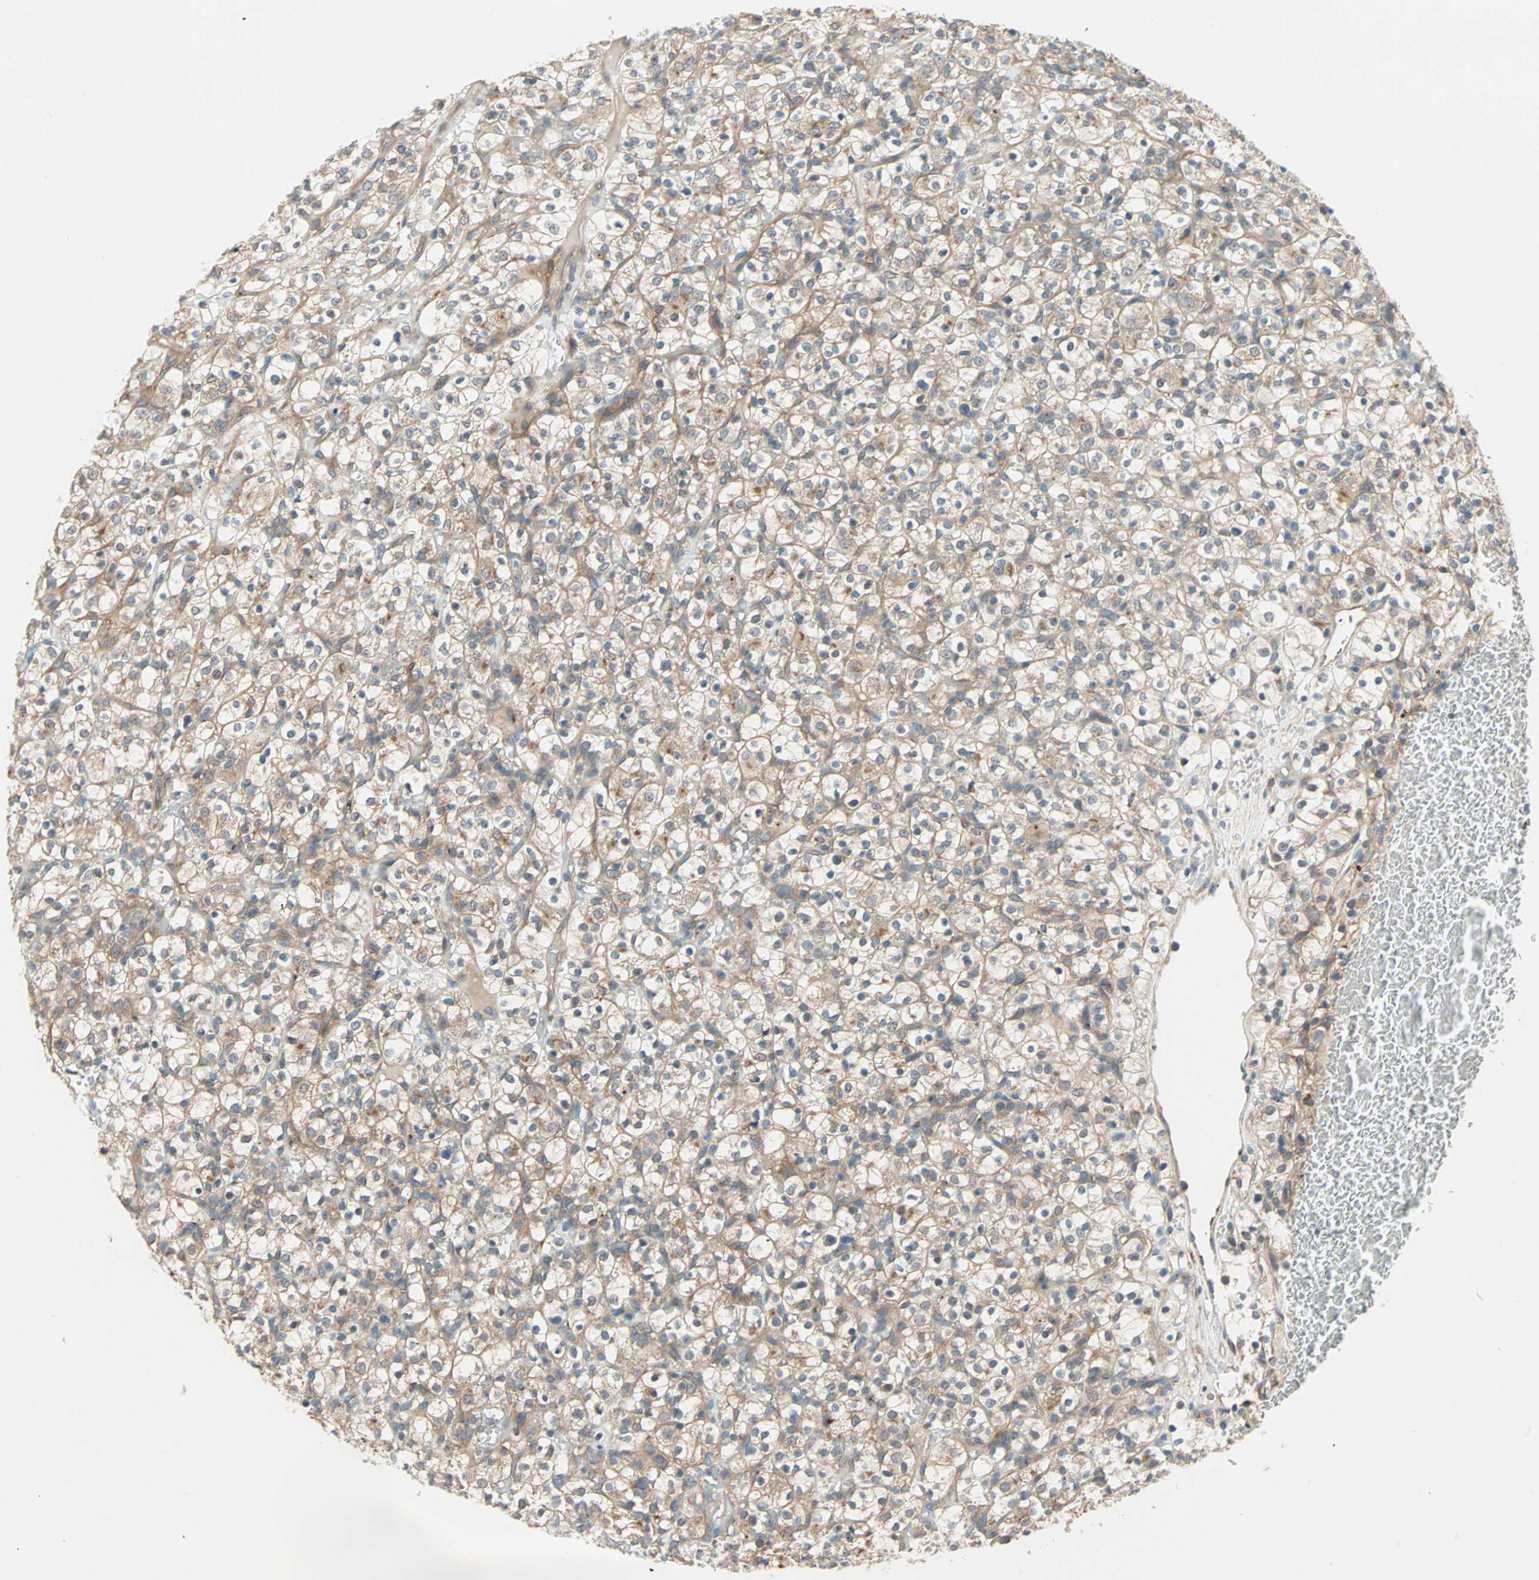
{"staining": {"intensity": "moderate", "quantity": ">75%", "location": "cytoplasmic/membranous"}, "tissue": "renal cancer", "cell_type": "Tumor cells", "image_type": "cancer", "snomed": [{"axis": "morphology", "description": "Normal tissue, NOS"}, {"axis": "morphology", "description": "Adenocarcinoma, NOS"}, {"axis": "topography", "description": "Kidney"}], "caption": "Immunohistochemical staining of human adenocarcinoma (renal) demonstrates medium levels of moderate cytoplasmic/membranous staining in approximately >75% of tumor cells.", "gene": "PDE8A", "patient": {"sex": "female", "age": 72}}